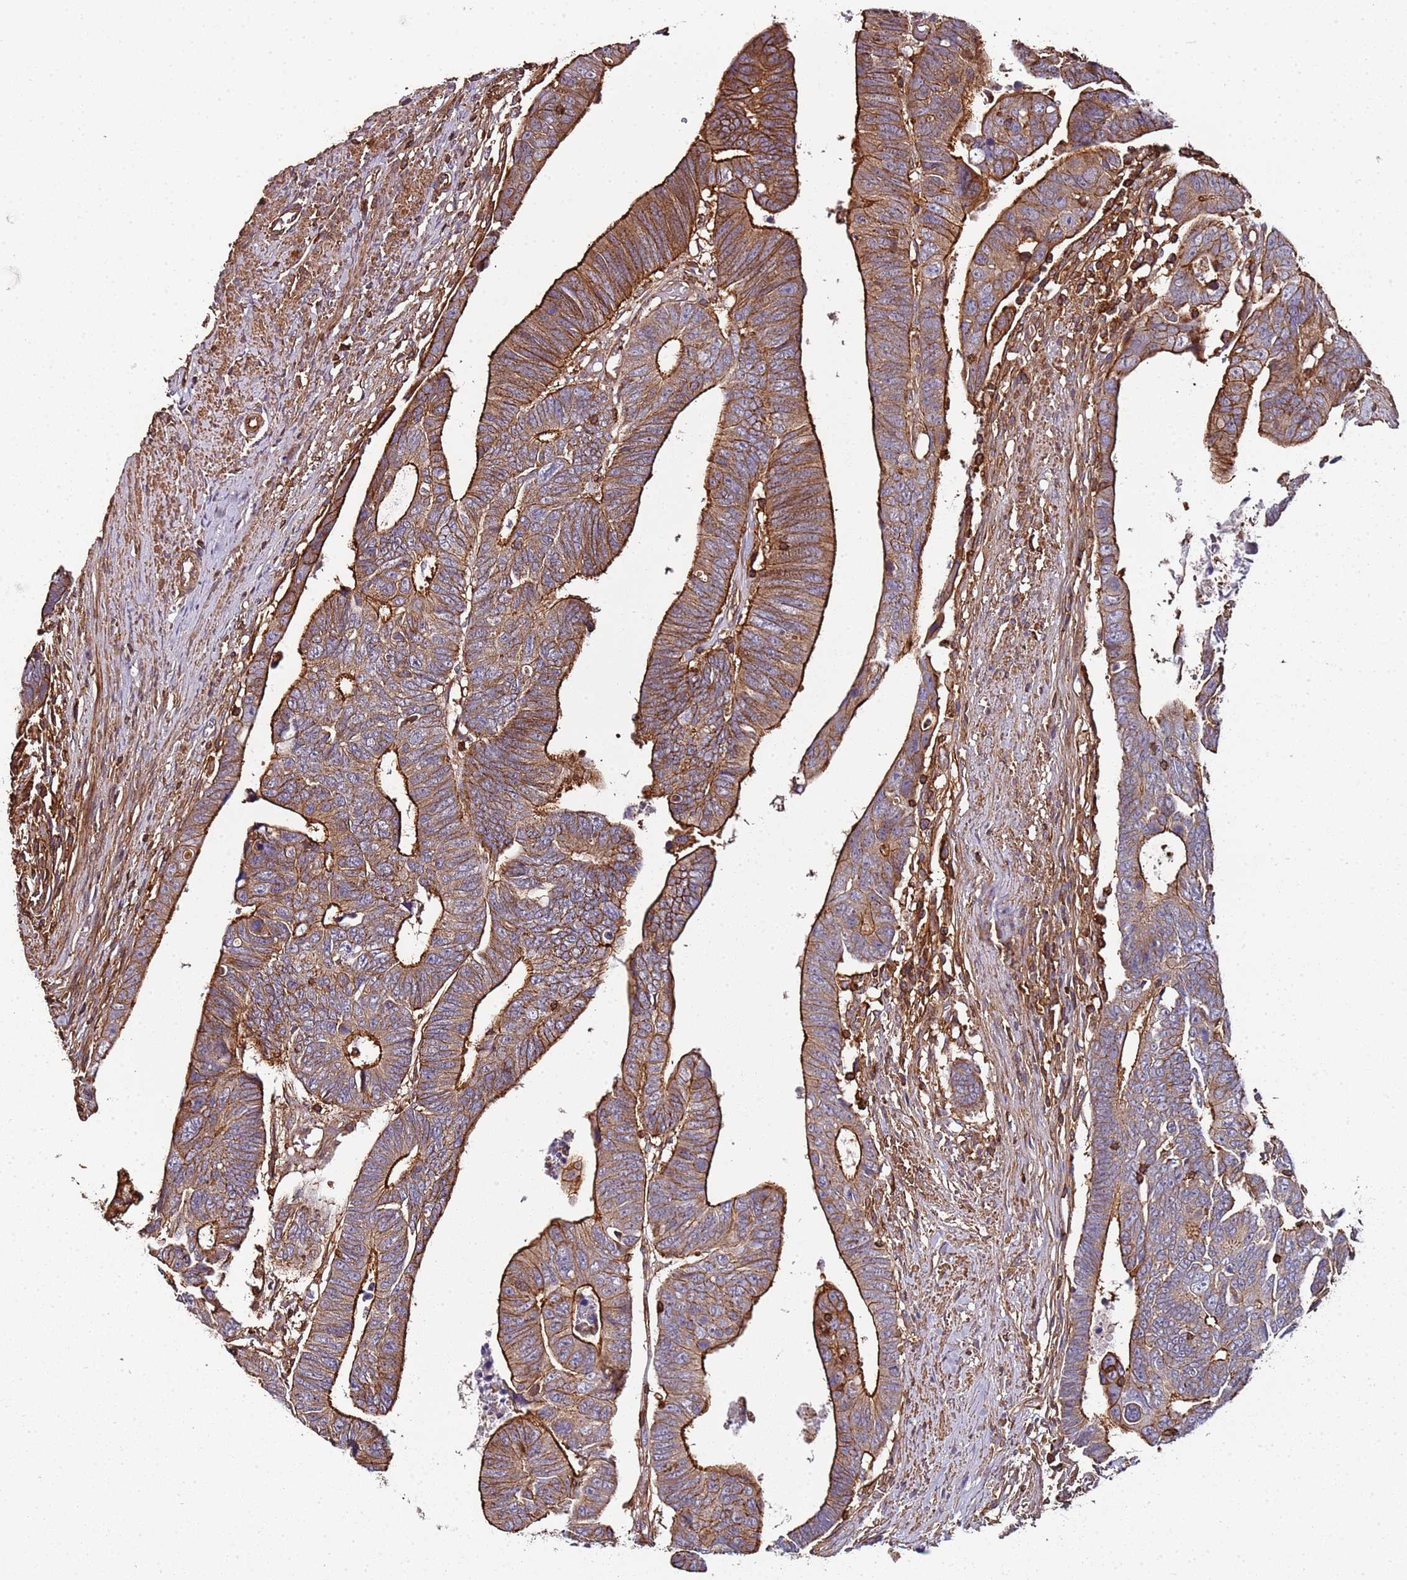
{"staining": {"intensity": "moderate", "quantity": ">75%", "location": "cytoplasmic/membranous"}, "tissue": "colorectal cancer", "cell_type": "Tumor cells", "image_type": "cancer", "snomed": [{"axis": "morphology", "description": "Adenocarcinoma, NOS"}, {"axis": "topography", "description": "Rectum"}], "caption": "A photomicrograph of human adenocarcinoma (colorectal) stained for a protein exhibits moderate cytoplasmic/membranous brown staining in tumor cells. (brown staining indicates protein expression, while blue staining denotes nuclei).", "gene": "CYP2U1", "patient": {"sex": "female", "age": 65}}